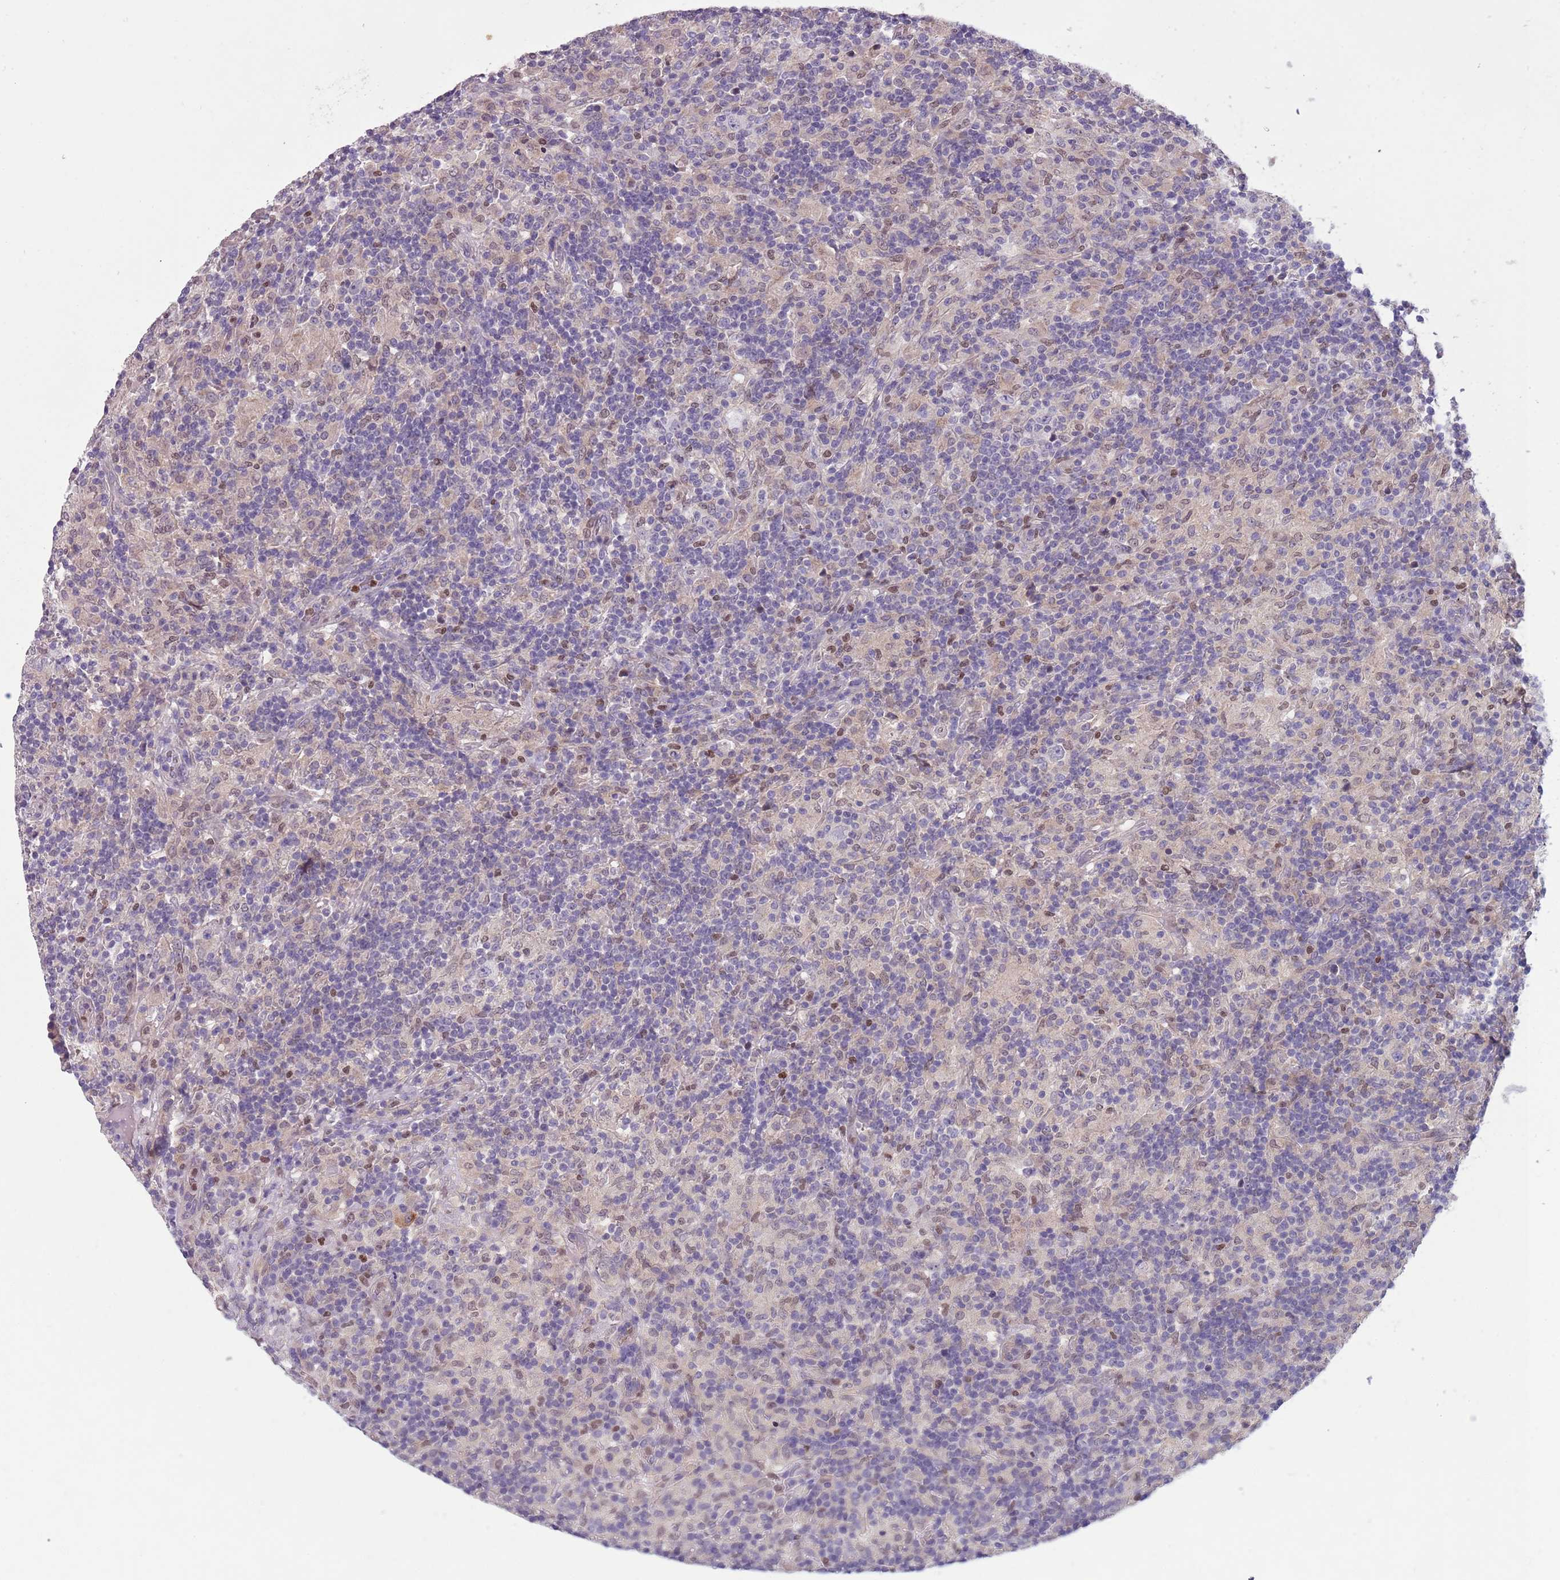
{"staining": {"intensity": "negative", "quantity": "none", "location": "none"}, "tissue": "lymphoma", "cell_type": "Tumor cells", "image_type": "cancer", "snomed": [{"axis": "morphology", "description": "Hodgkin's disease, NOS"}, {"axis": "topography", "description": "Lymph node"}], "caption": "Micrograph shows no protein staining in tumor cells of Hodgkin's disease tissue.", "gene": "ADCY7", "patient": {"sex": "male", "age": 70}}